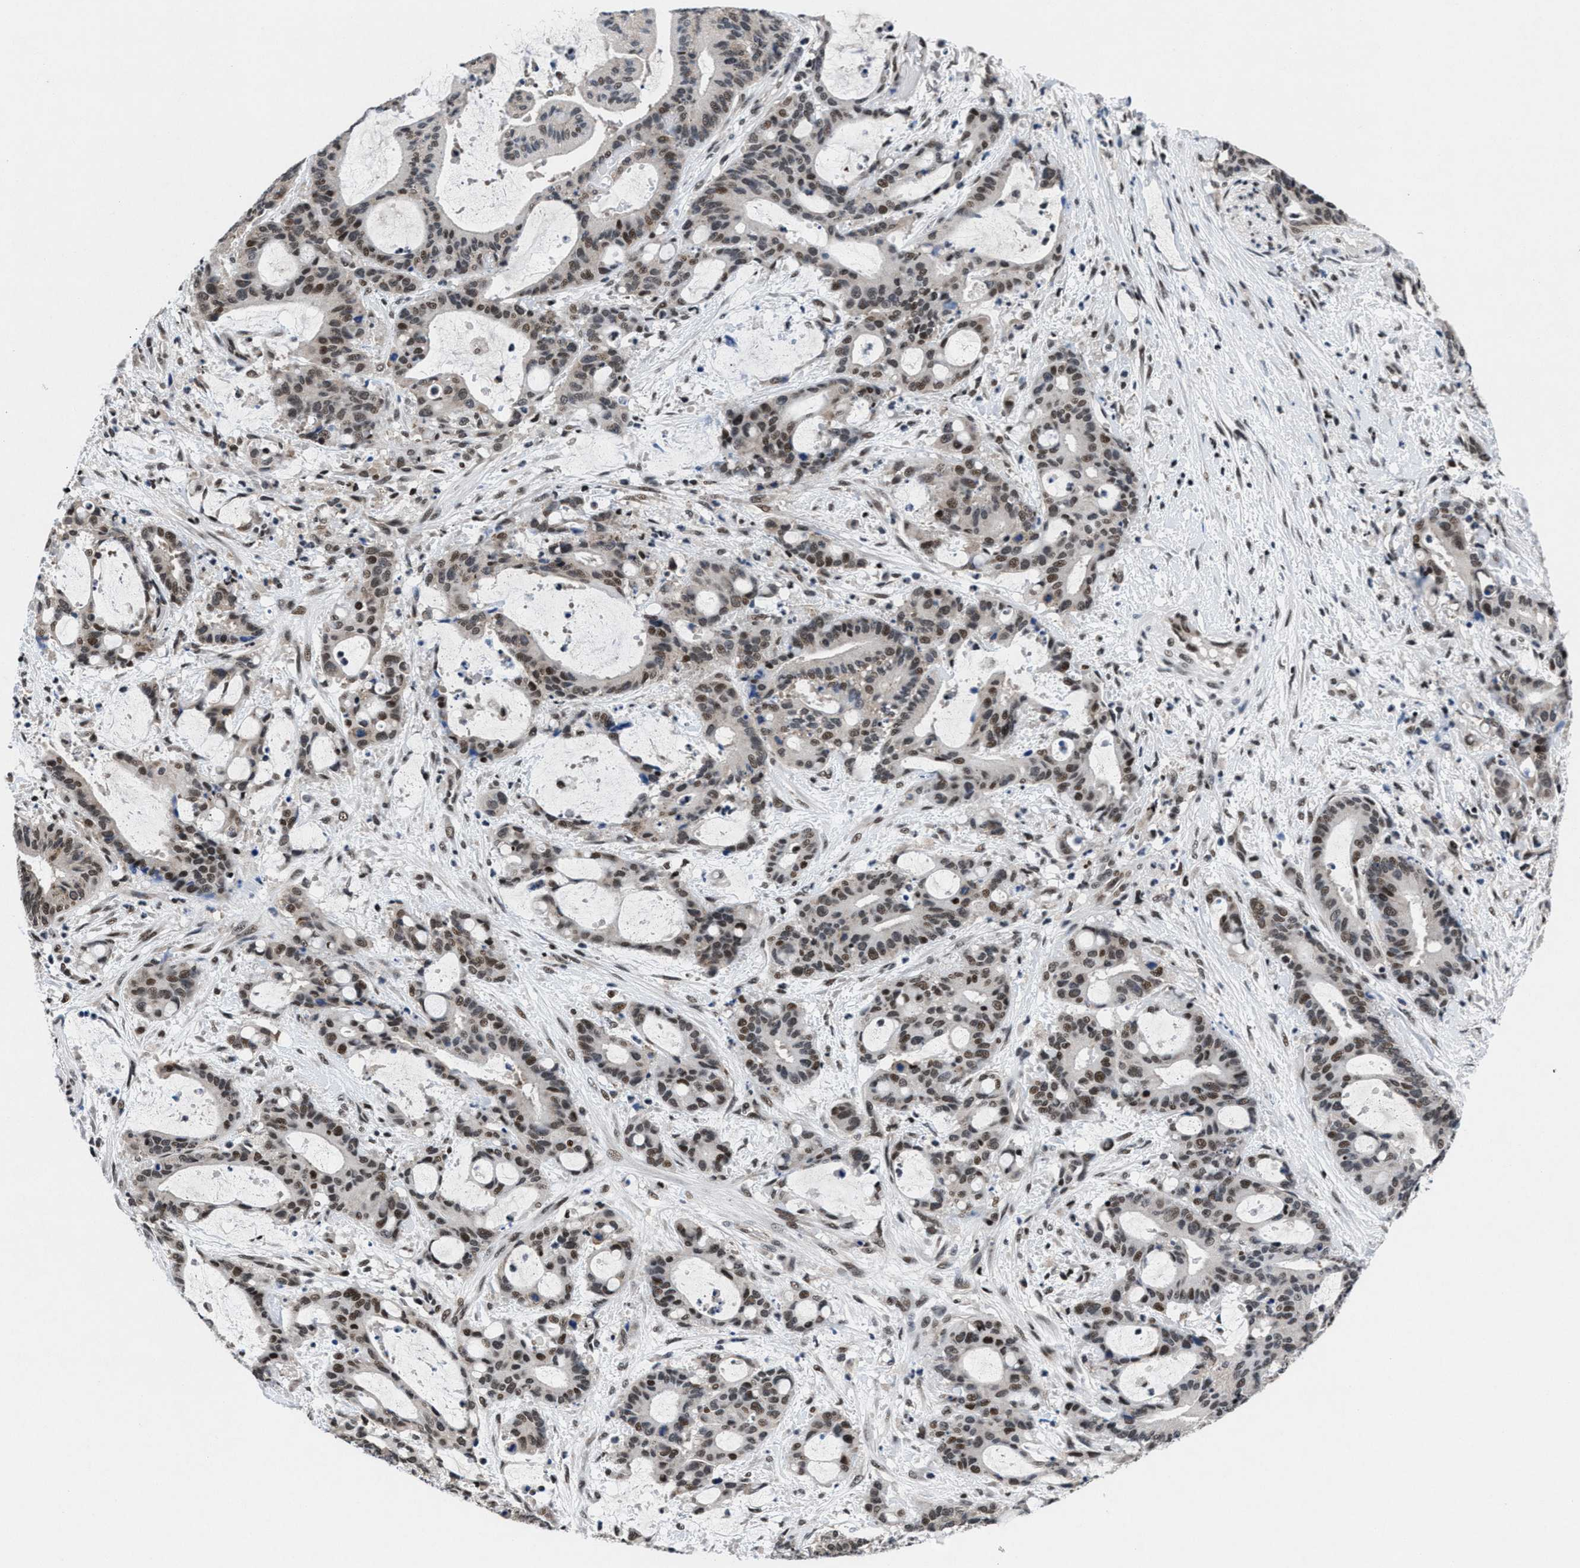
{"staining": {"intensity": "weak", "quantity": ">75%", "location": "nuclear"}, "tissue": "liver cancer", "cell_type": "Tumor cells", "image_type": "cancer", "snomed": [{"axis": "morphology", "description": "Normal tissue, NOS"}, {"axis": "morphology", "description": "Cholangiocarcinoma"}, {"axis": "topography", "description": "Liver"}, {"axis": "topography", "description": "Peripheral nerve tissue"}], "caption": "Liver cholangiocarcinoma was stained to show a protein in brown. There is low levels of weak nuclear staining in approximately >75% of tumor cells.", "gene": "WDR81", "patient": {"sex": "female", "age": 73}}